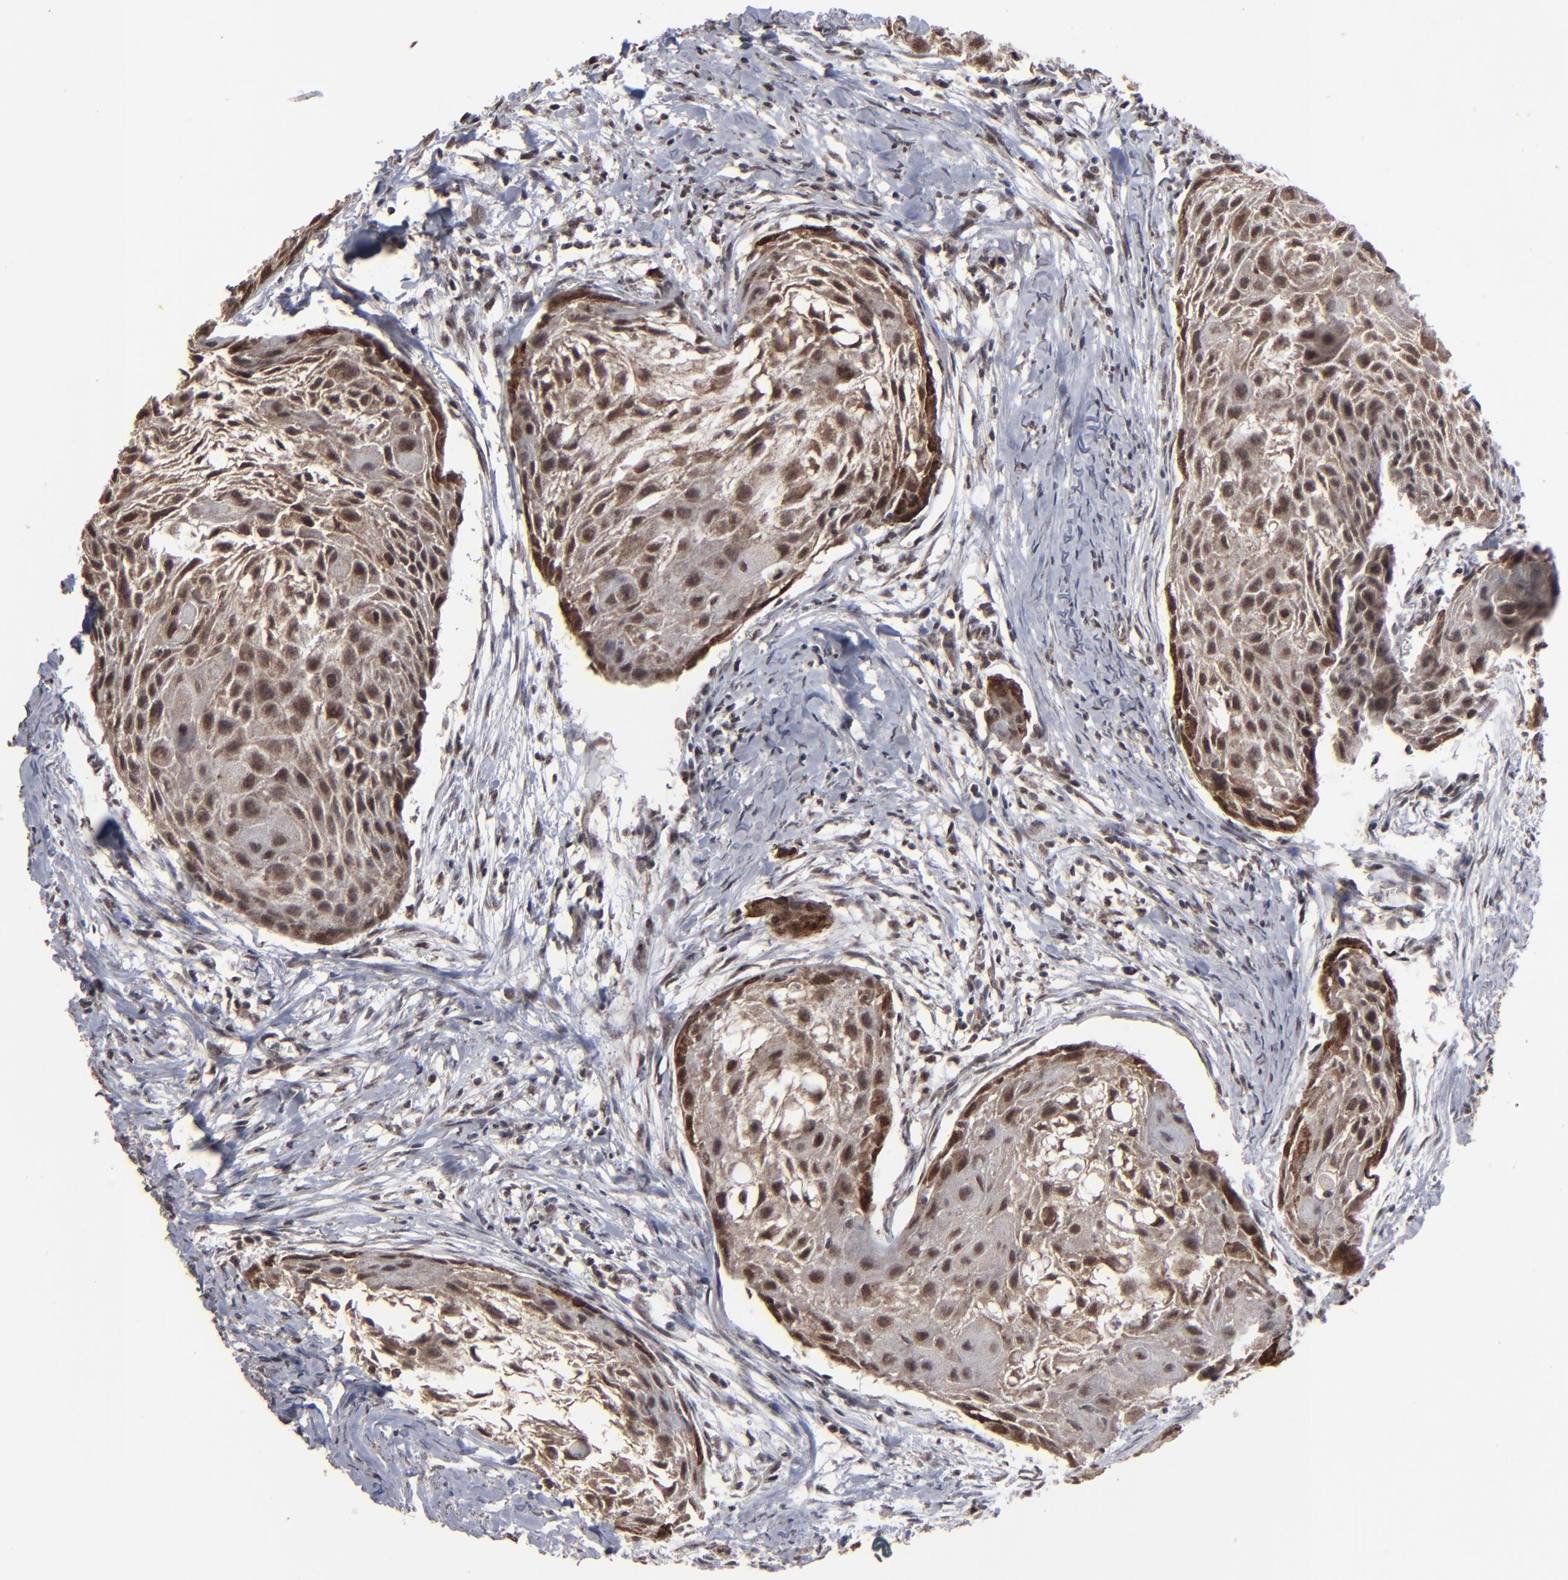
{"staining": {"intensity": "moderate", "quantity": ">75%", "location": "cytoplasmic/membranous,nuclear"}, "tissue": "head and neck cancer", "cell_type": "Tumor cells", "image_type": "cancer", "snomed": [{"axis": "morphology", "description": "Squamous cell carcinoma, NOS"}, {"axis": "topography", "description": "Head-Neck"}], "caption": "About >75% of tumor cells in human head and neck cancer (squamous cell carcinoma) exhibit moderate cytoplasmic/membranous and nuclear protein positivity as visualized by brown immunohistochemical staining.", "gene": "BNIP3", "patient": {"sex": "male", "age": 64}}